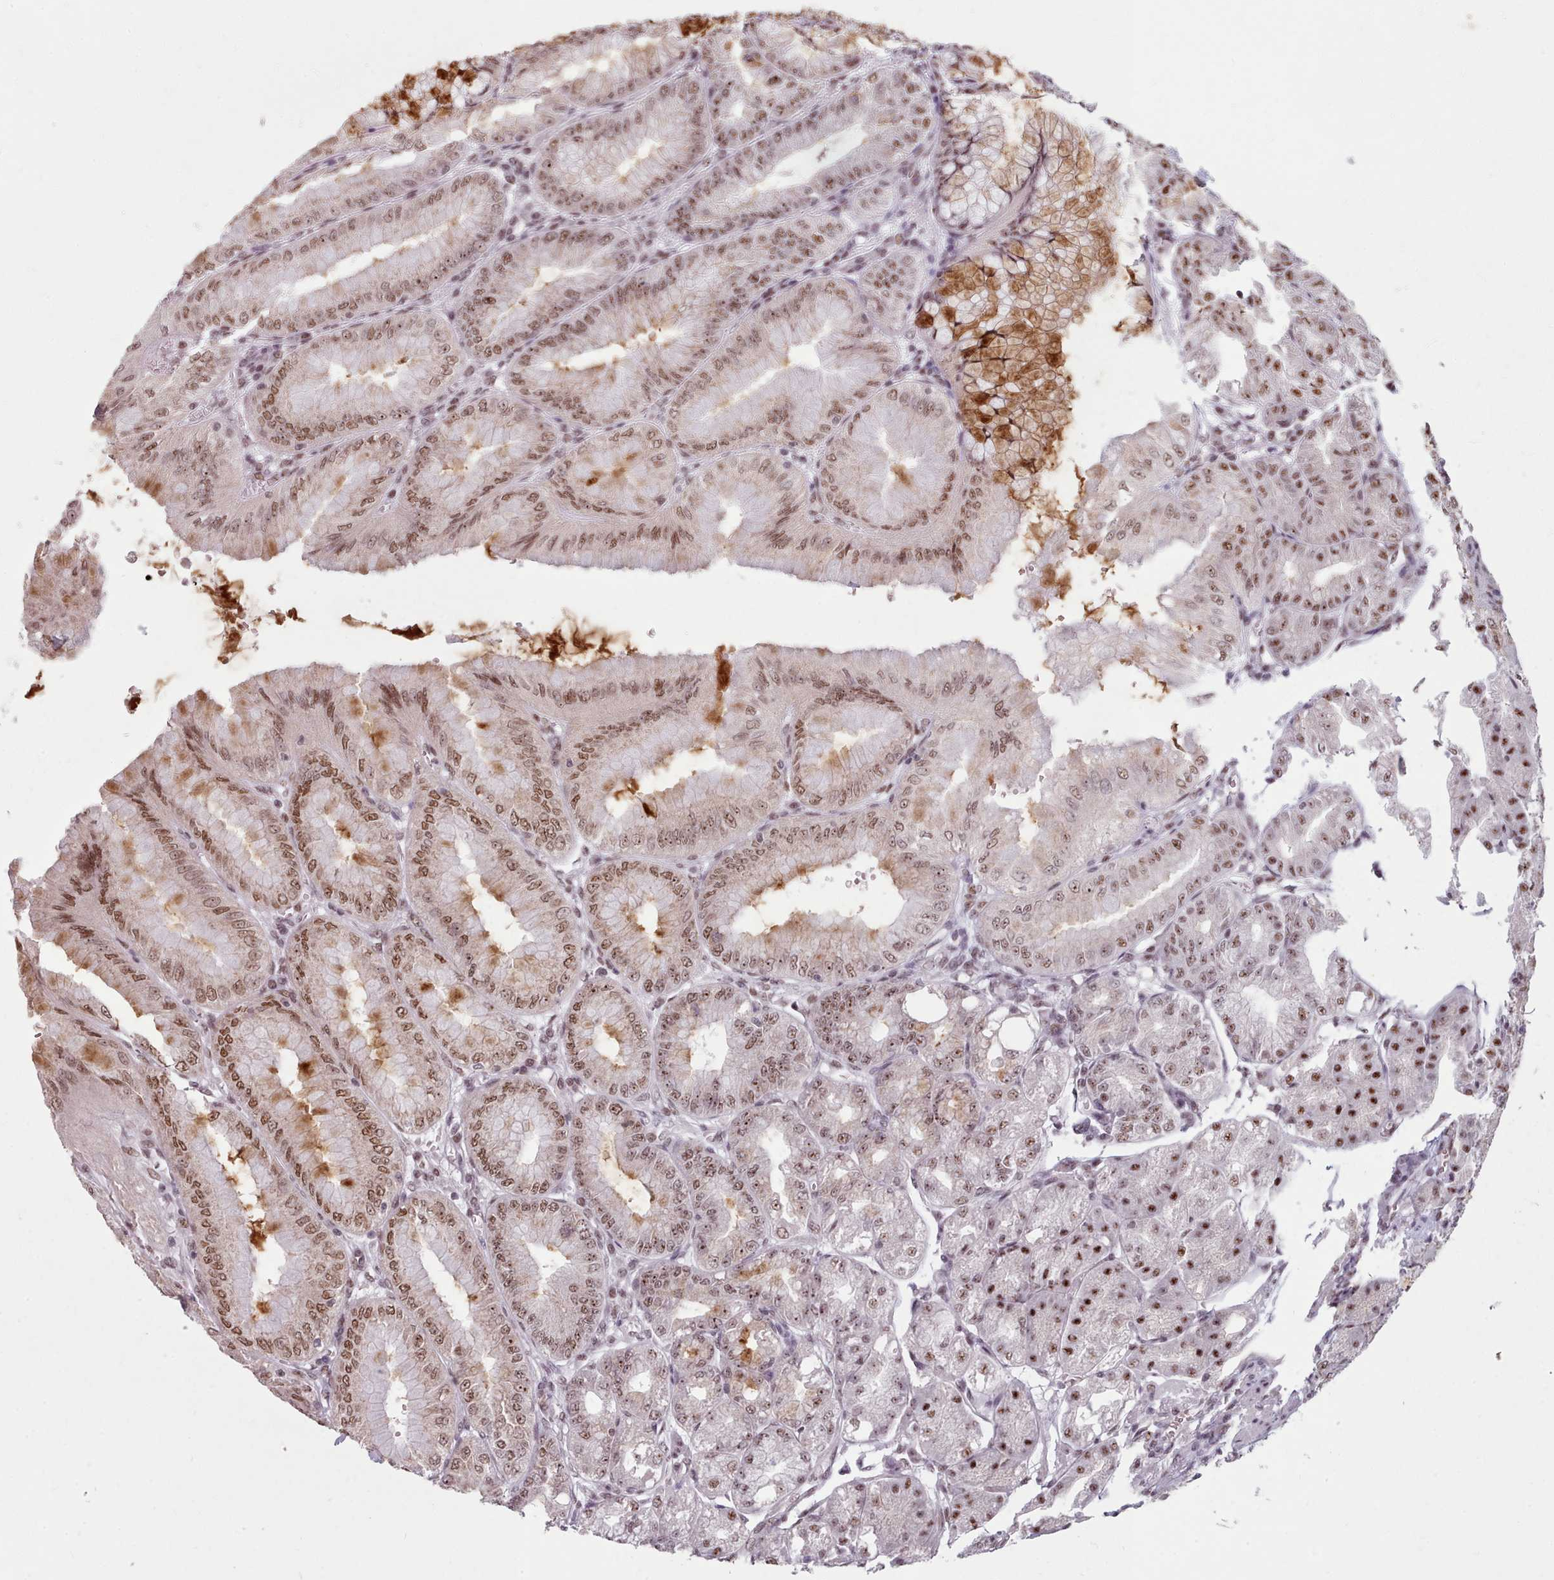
{"staining": {"intensity": "moderate", "quantity": ">75%", "location": "nuclear"}, "tissue": "stomach", "cell_type": "Glandular cells", "image_type": "normal", "snomed": [{"axis": "morphology", "description": "Normal tissue, NOS"}, {"axis": "topography", "description": "Stomach, lower"}], "caption": "A medium amount of moderate nuclear expression is identified in about >75% of glandular cells in normal stomach.", "gene": "SRRM1", "patient": {"sex": "male", "age": 71}}